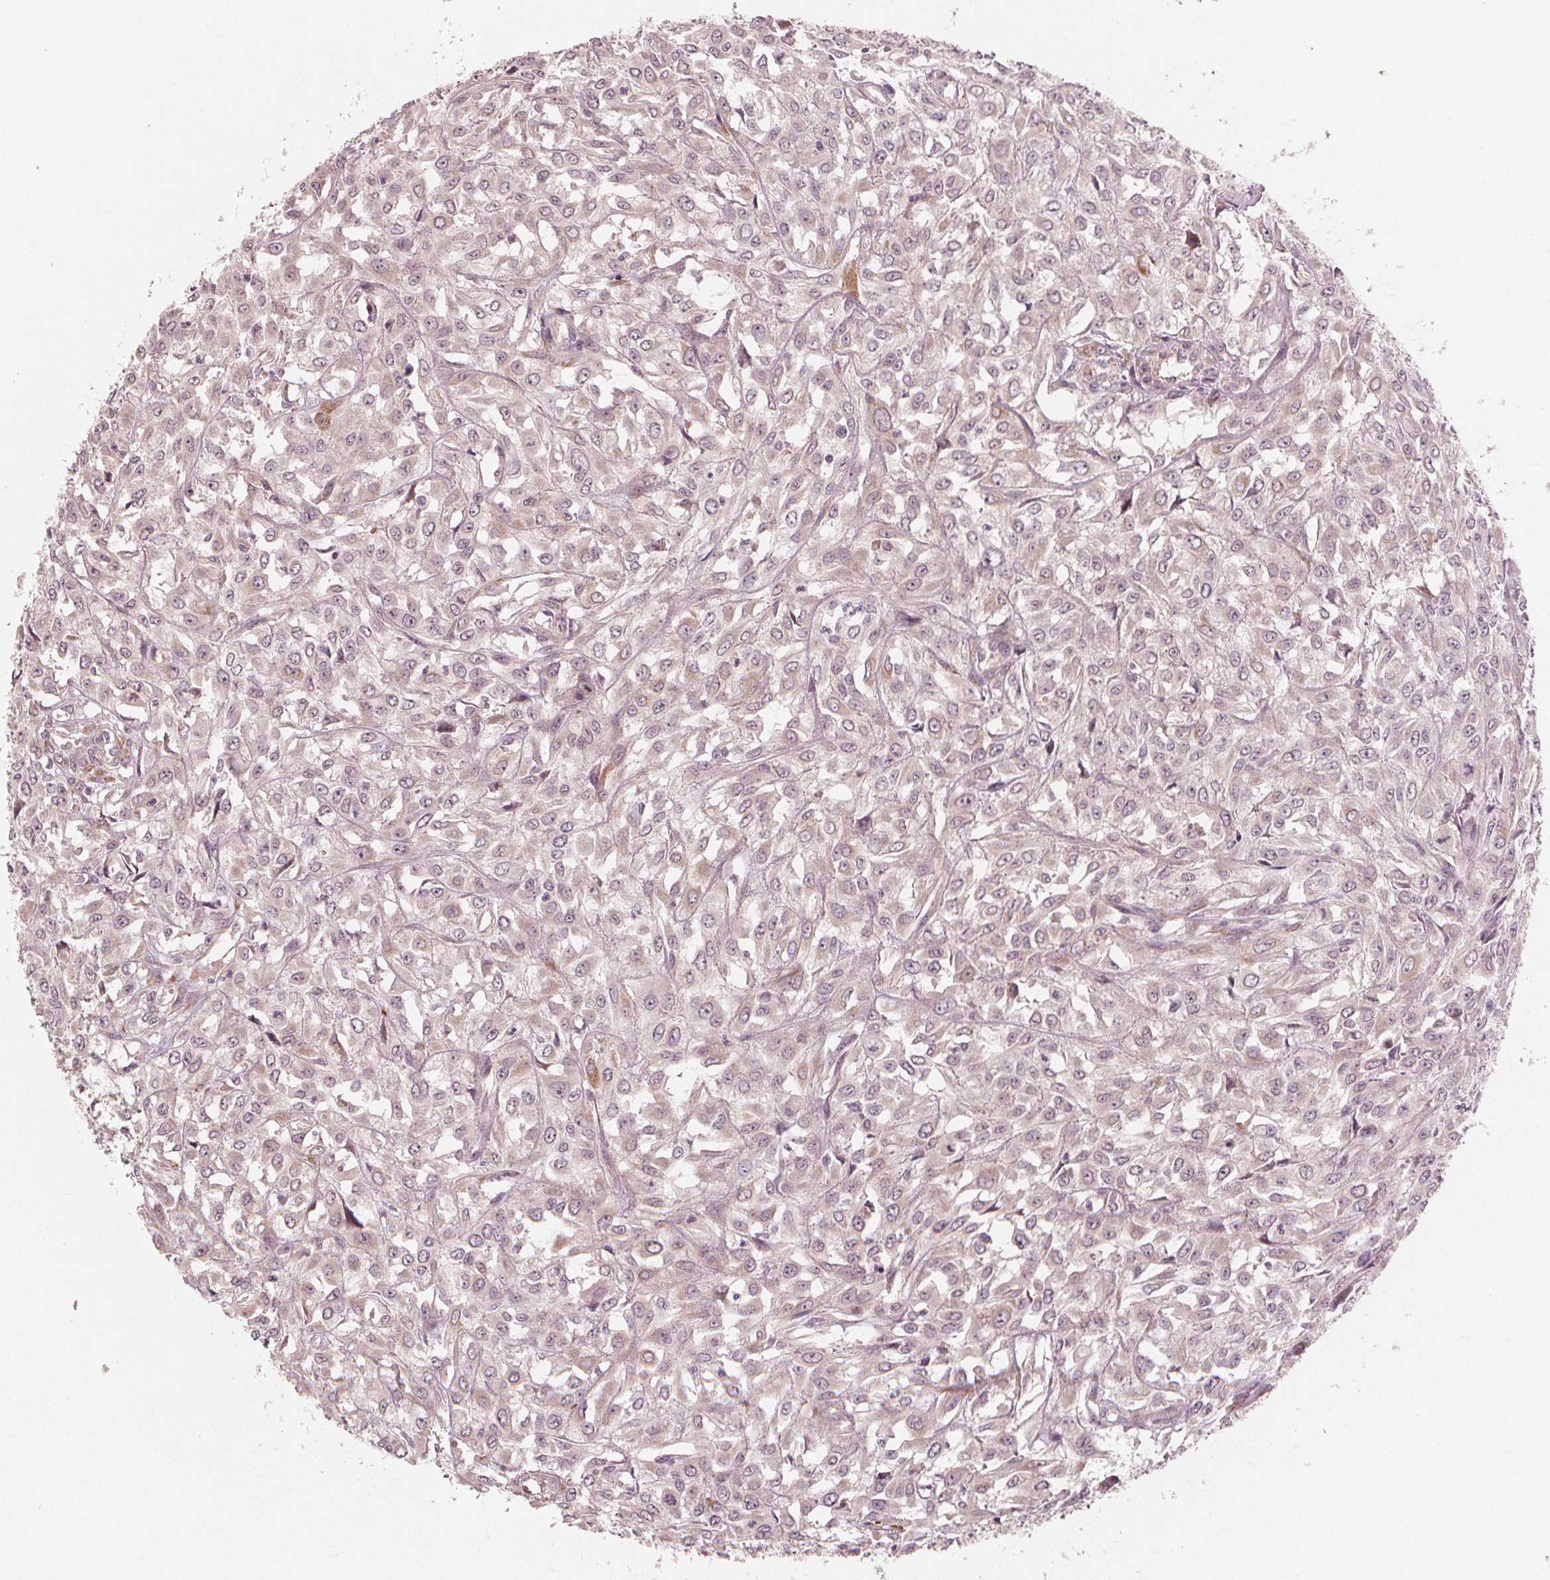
{"staining": {"intensity": "negative", "quantity": "none", "location": "none"}, "tissue": "urothelial cancer", "cell_type": "Tumor cells", "image_type": "cancer", "snomed": [{"axis": "morphology", "description": "Urothelial carcinoma, High grade"}, {"axis": "topography", "description": "Urinary bladder"}], "caption": "The photomicrograph reveals no significant expression in tumor cells of high-grade urothelial carcinoma.", "gene": "CLBA1", "patient": {"sex": "male", "age": 67}}